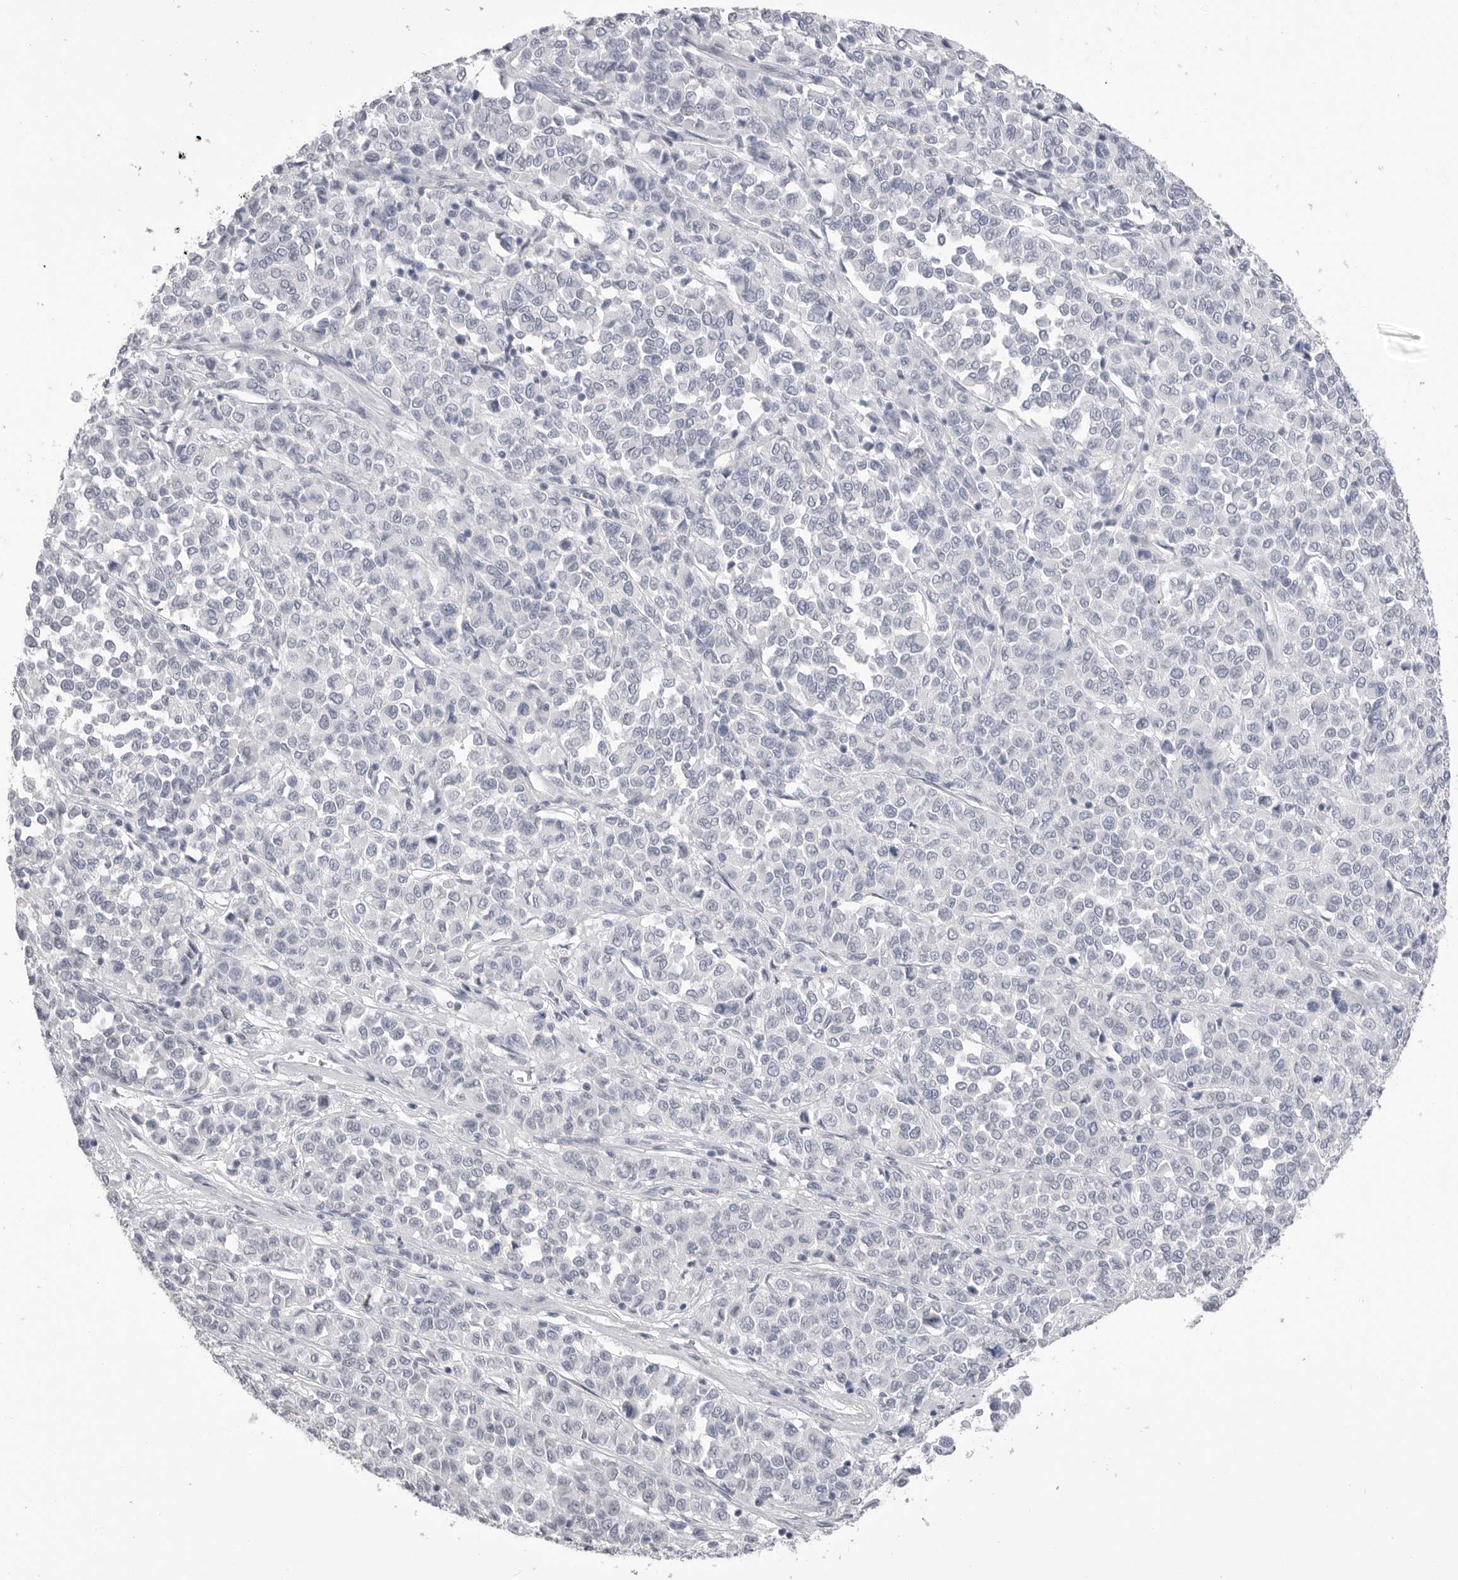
{"staining": {"intensity": "negative", "quantity": "none", "location": "none"}, "tissue": "melanoma", "cell_type": "Tumor cells", "image_type": "cancer", "snomed": [{"axis": "morphology", "description": "Malignant melanoma, Metastatic site"}, {"axis": "topography", "description": "Pancreas"}], "caption": "Immunohistochemical staining of malignant melanoma (metastatic site) displays no significant staining in tumor cells.", "gene": "CPB1", "patient": {"sex": "female", "age": 30}}